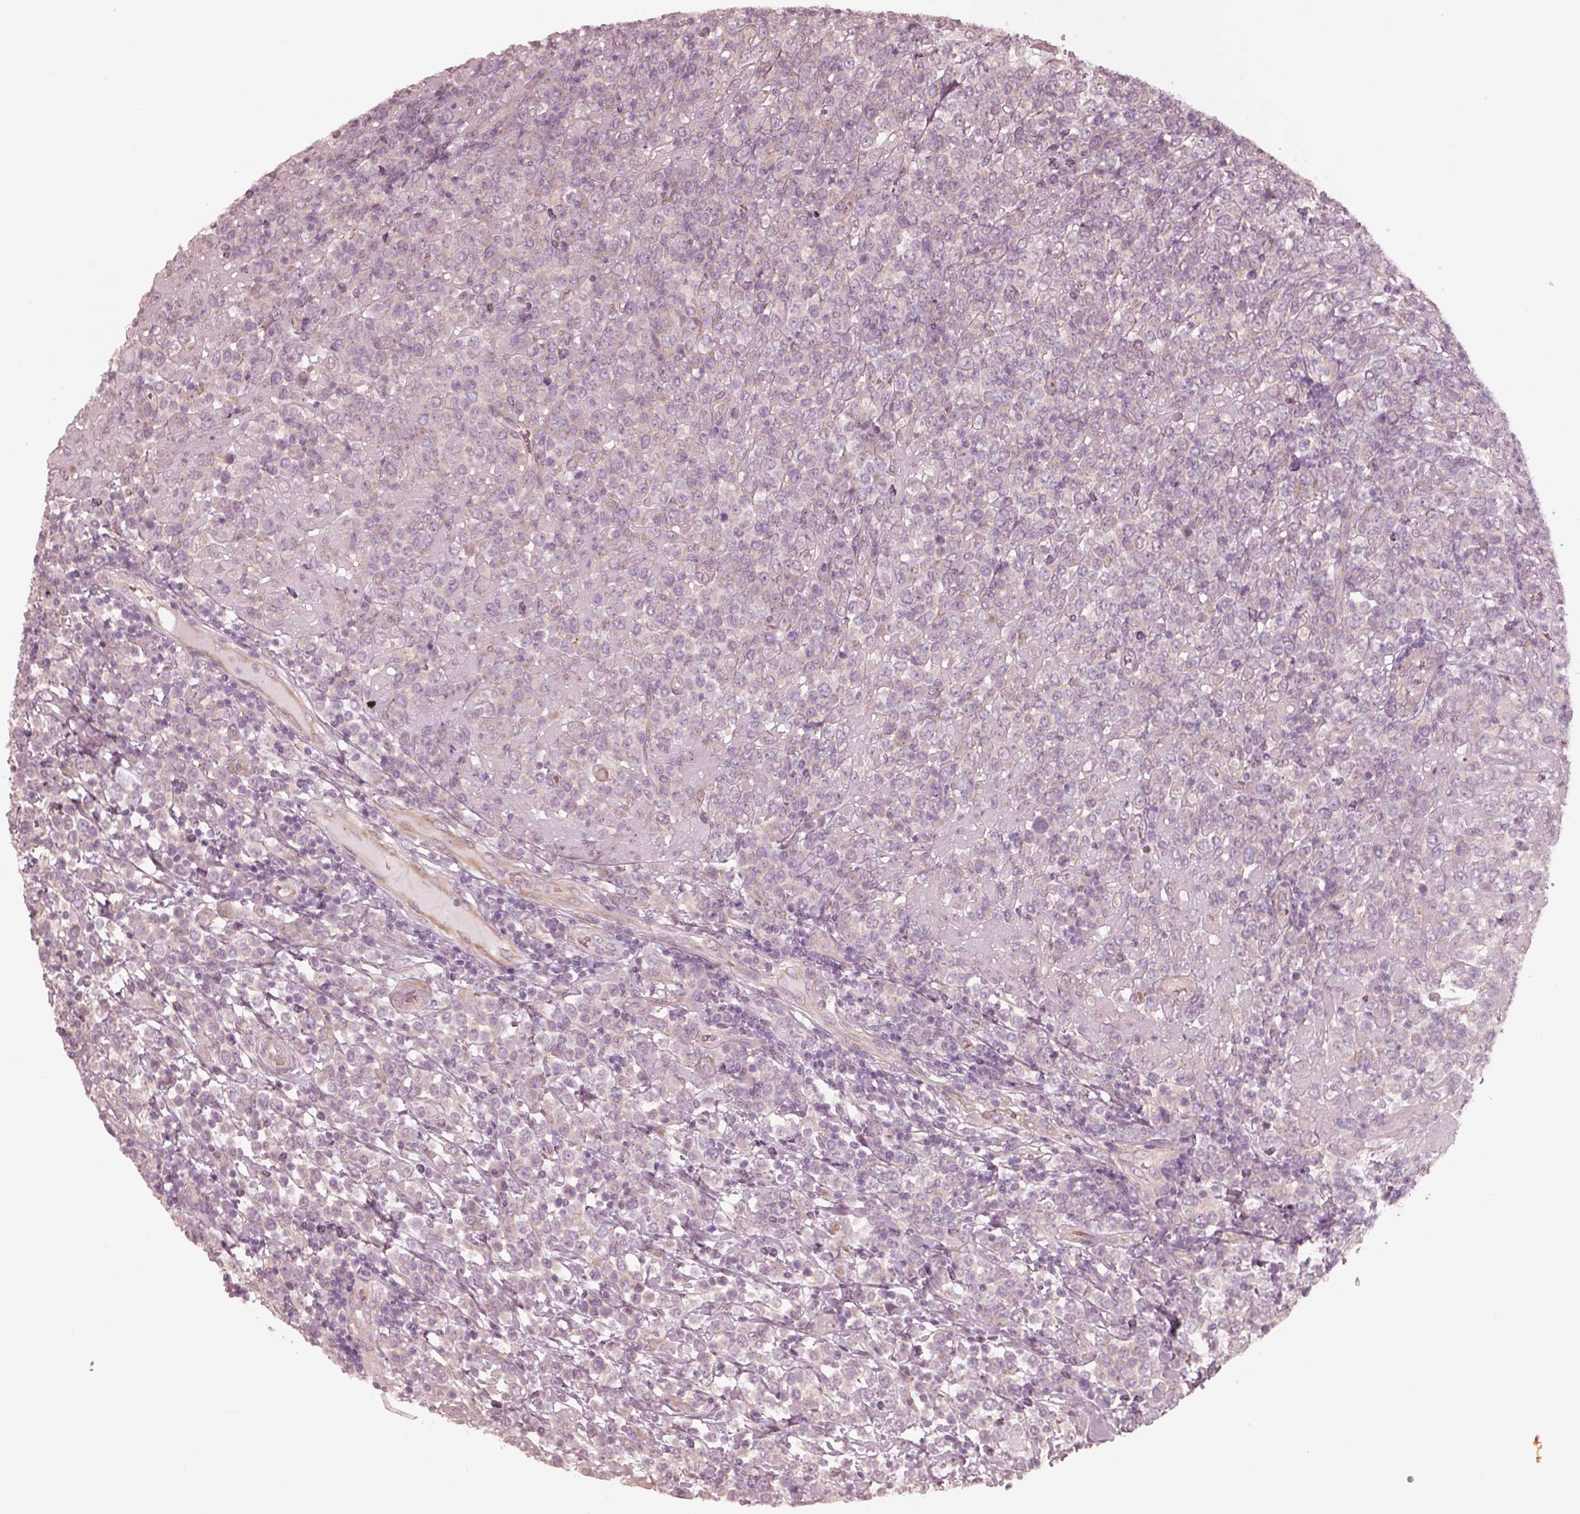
{"staining": {"intensity": "negative", "quantity": "none", "location": "none"}, "tissue": "lymphoma", "cell_type": "Tumor cells", "image_type": "cancer", "snomed": [{"axis": "morphology", "description": "Malignant lymphoma, non-Hodgkin's type, High grade"}, {"axis": "topography", "description": "Soft tissue"}], "caption": "The photomicrograph shows no staining of tumor cells in lymphoma.", "gene": "RAB3C", "patient": {"sex": "female", "age": 56}}